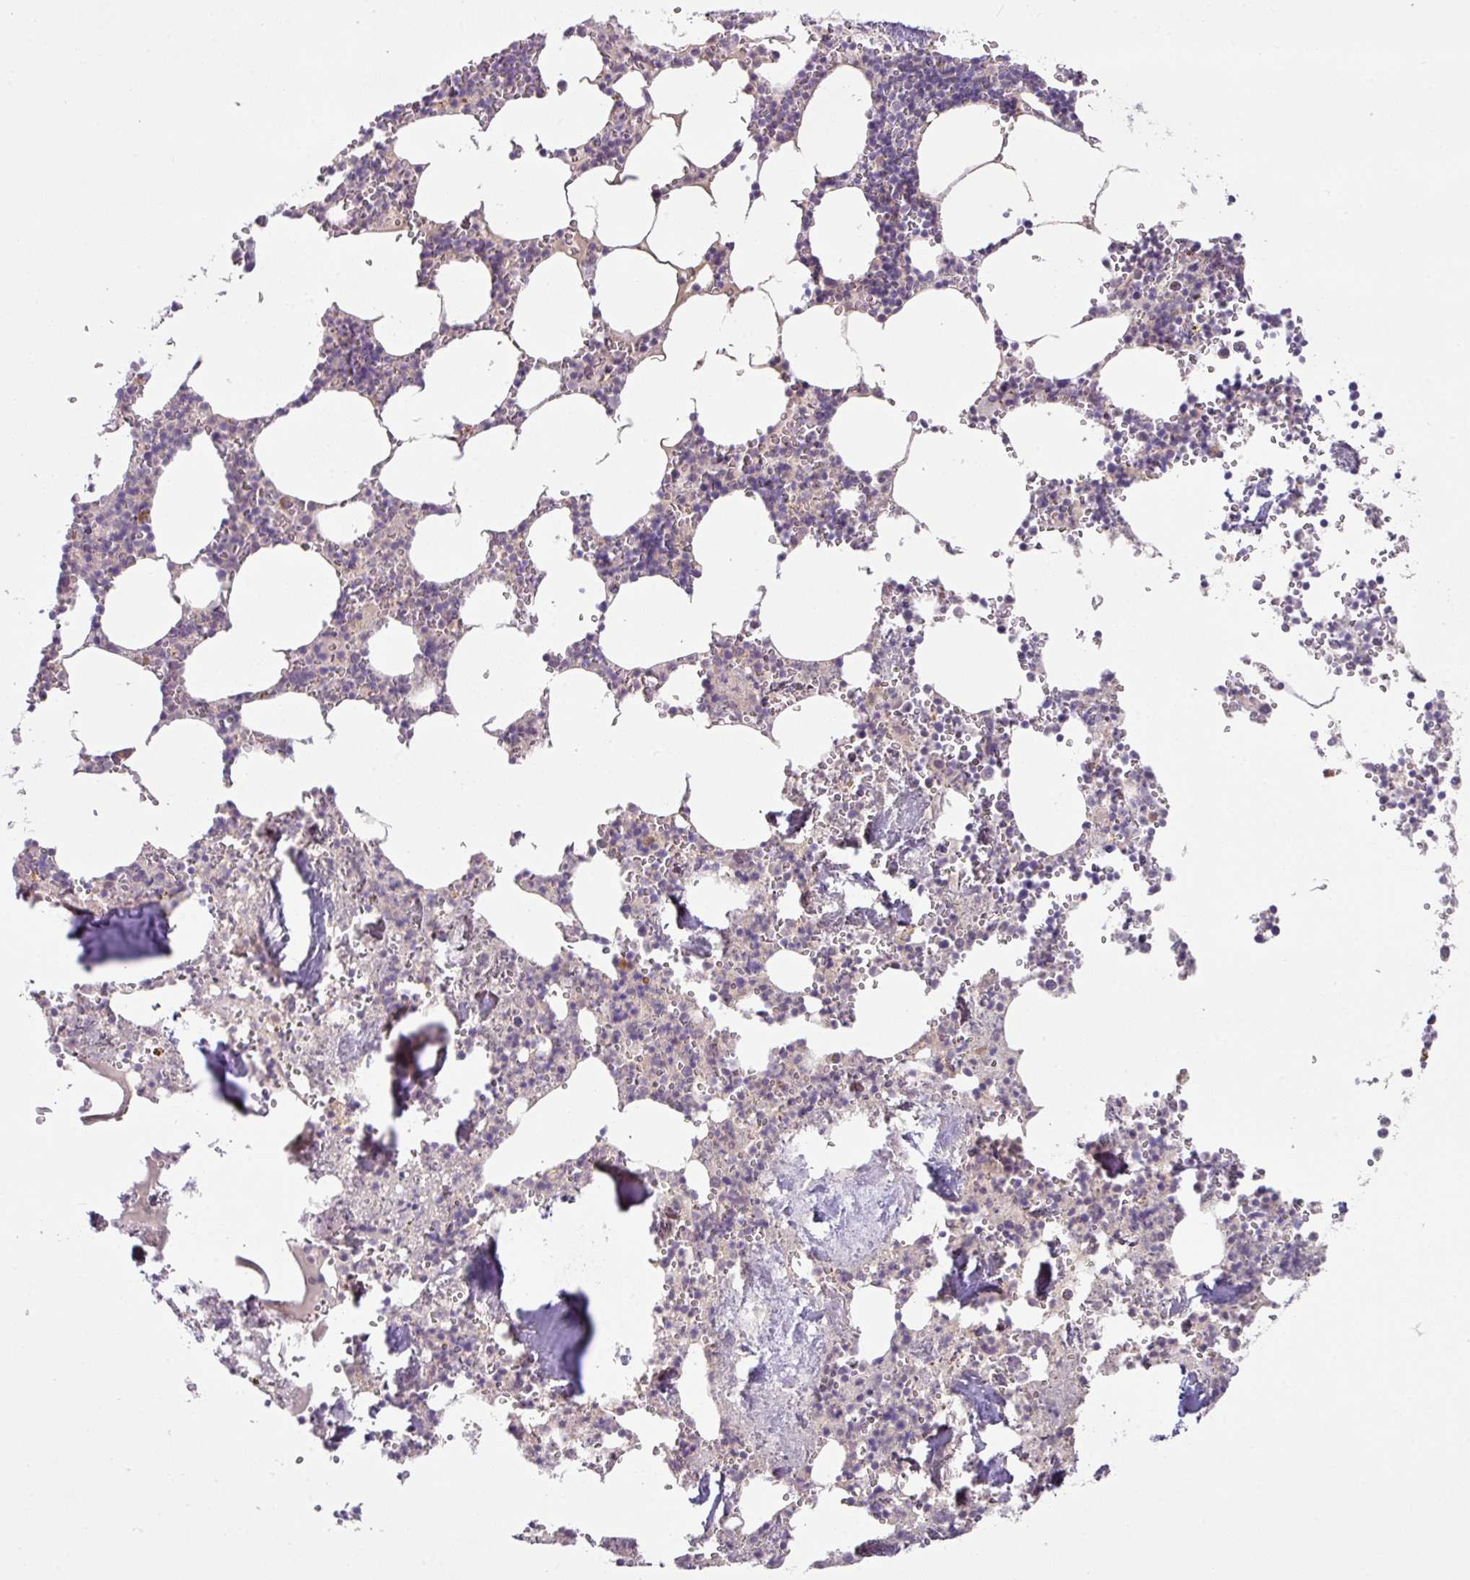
{"staining": {"intensity": "moderate", "quantity": "<25%", "location": "cytoplasmic/membranous"}, "tissue": "bone marrow", "cell_type": "Hematopoietic cells", "image_type": "normal", "snomed": [{"axis": "morphology", "description": "Normal tissue, NOS"}, {"axis": "topography", "description": "Bone marrow"}], "caption": "Immunohistochemical staining of benign human bone marrow exhibits low levels of moderate cytoplasmic/membranous staining in about <25% of hematopoietic cells. (Stains: DAB (3,3'-diaminobenzidine) in brown, nuclei in blue, Microscopy: brightfield microscopy at high magnification).", "gene": "PLEKHH3", "patient": {"sex": "male", "age": 54}}